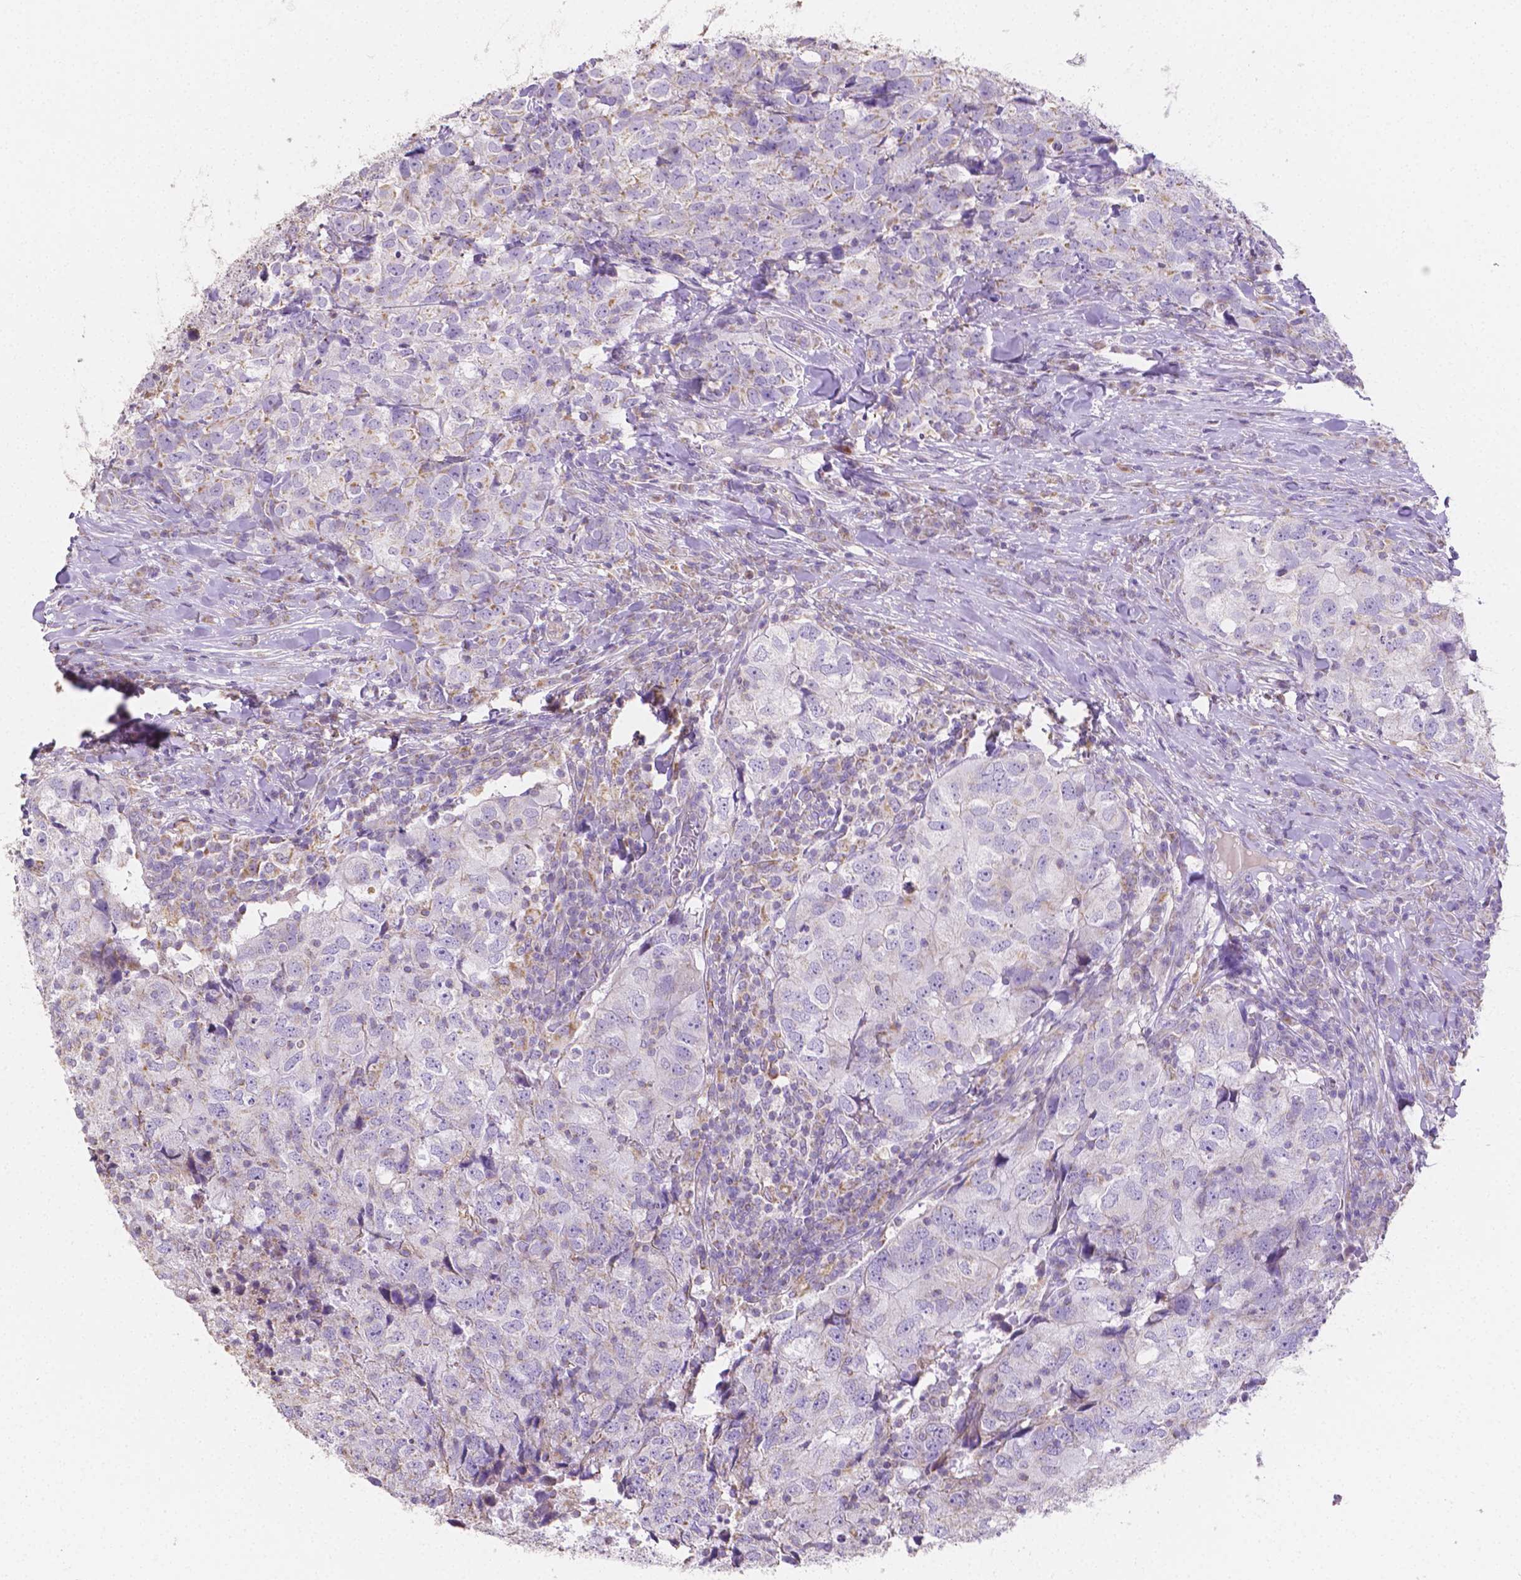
{"staining": {"intensity": "weak", "quantity": "<25%", "location": "cytoplasmic/membranous"}, "tissue": "breast cancer", "cell_type": "Tumor cells", "image_type": "cancer", "snomed": [{"axis": "morphology", "description": "Duct carcinoma"}, {"axis": "topography", "description": "Breast"}], "caption": "The IHC photomicrograph has no significant expression in tumor cells of breast cancer (infiltrating ductal carcinoma) tissue. (DAB immunohistochemistry visualized using brightfield microscopy, high magnification).", "gene": "TMEM130", "patient": {"sex": "female", "age": 30}}